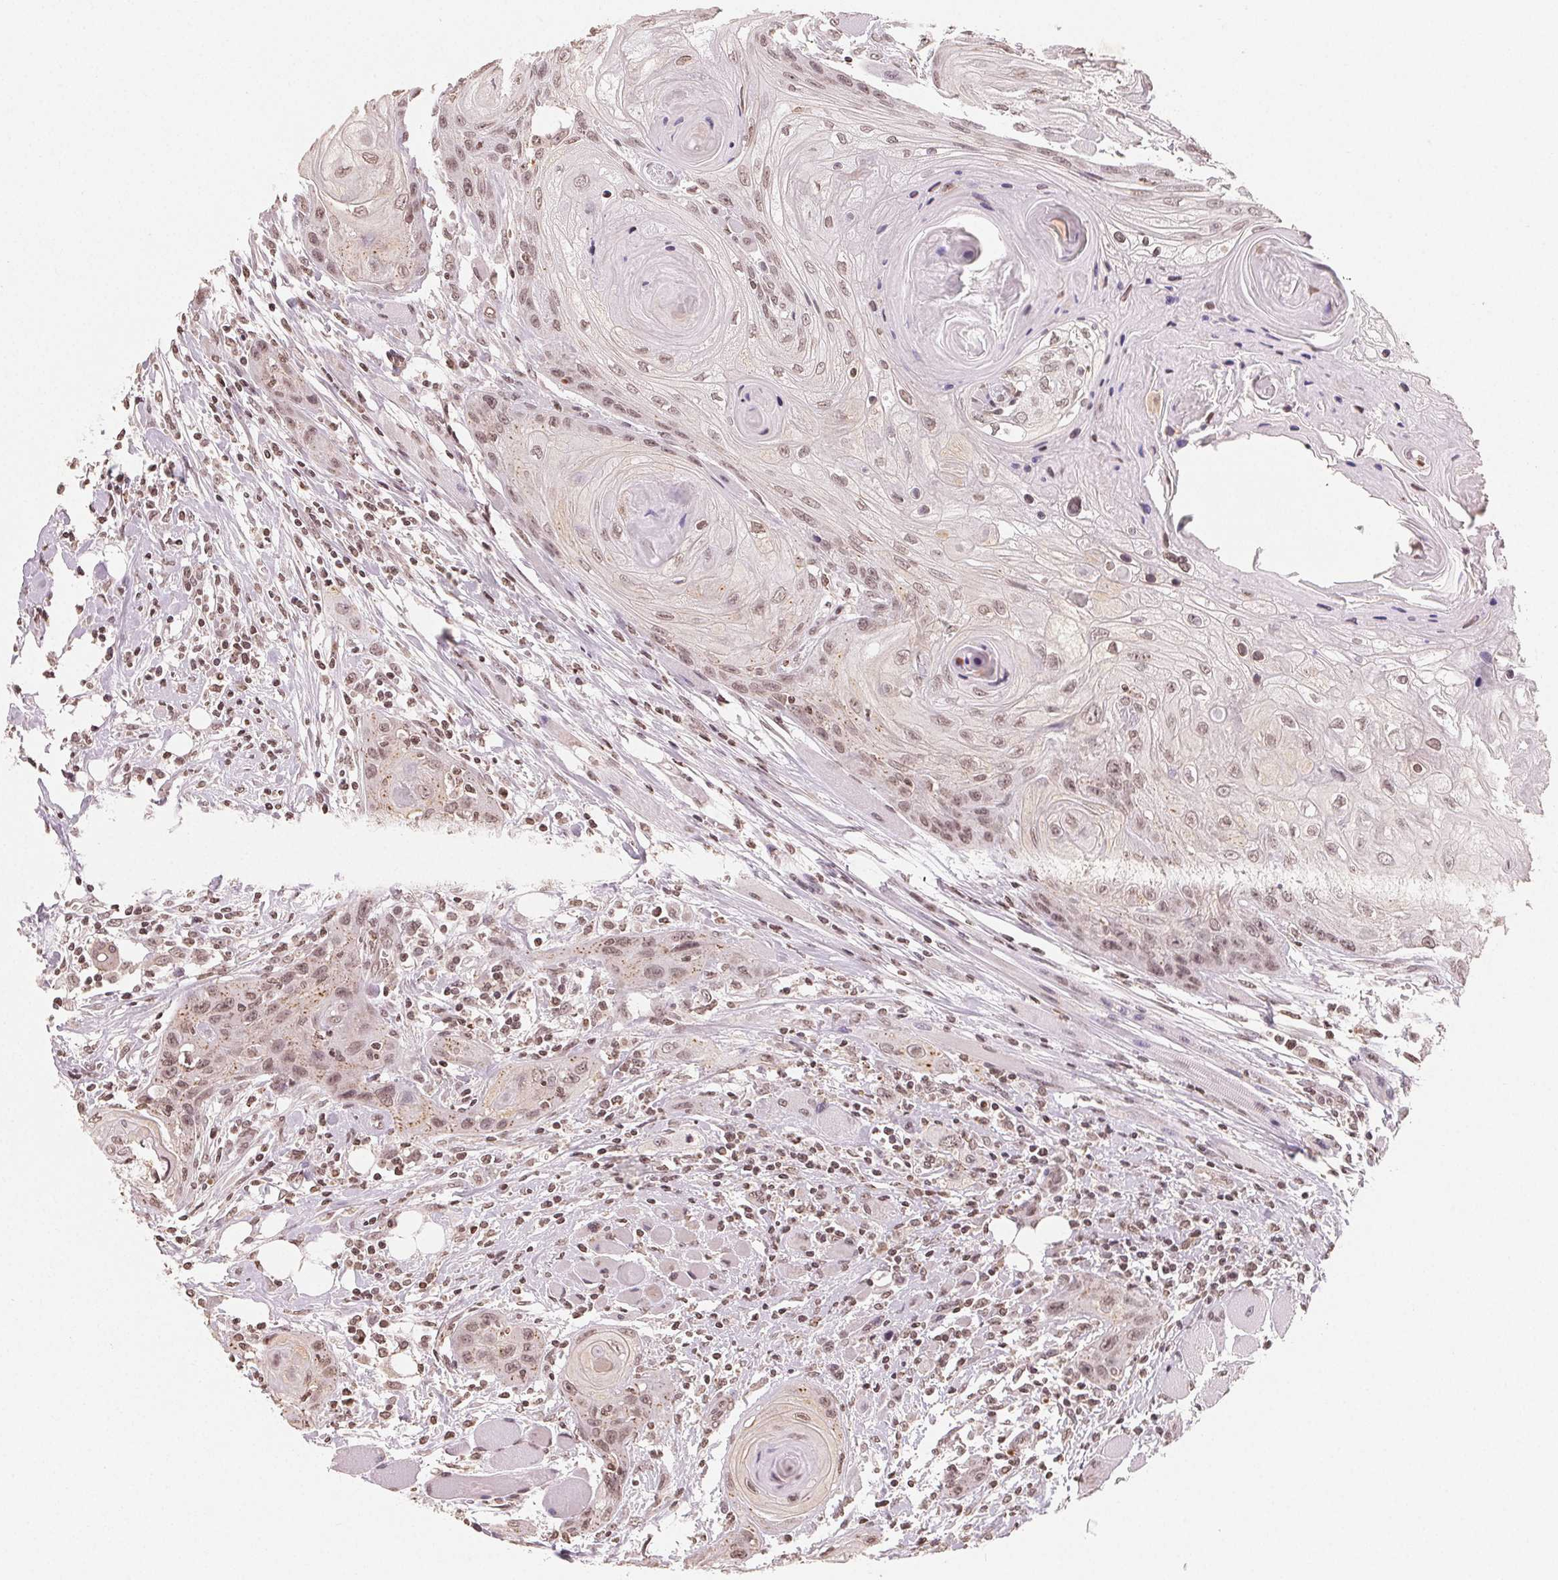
{"staining": {"intensity": "weak", "quantity": ">75%", "location": "nuclear"}, "tissue": "head and neck cancer", "cell_type": "Tumor cells", "image_type": "cancer", "snomed": [{"axis": "morphology", "description": "Squamous cell carcinoma, NOS"}, {"axis": "topography", "description": "Oral tissue"}, {"axis": "topography", "description": "Head-Neck"}], "caption": "High-magnification brightfield microscopy of head and neck squamous cell carcinoma stained with DAB (brown) and counterstained with hematoxylin (blue). tumor cells exhibit weak nuclear staining is appreciated in about>75% of cells. (Stains: DAB in brown, nuclei in blue, Microscopy: brightfield microscopy at high magnification).", "gene": "TBP", "patient": {"sex": "male", "age": 58}}